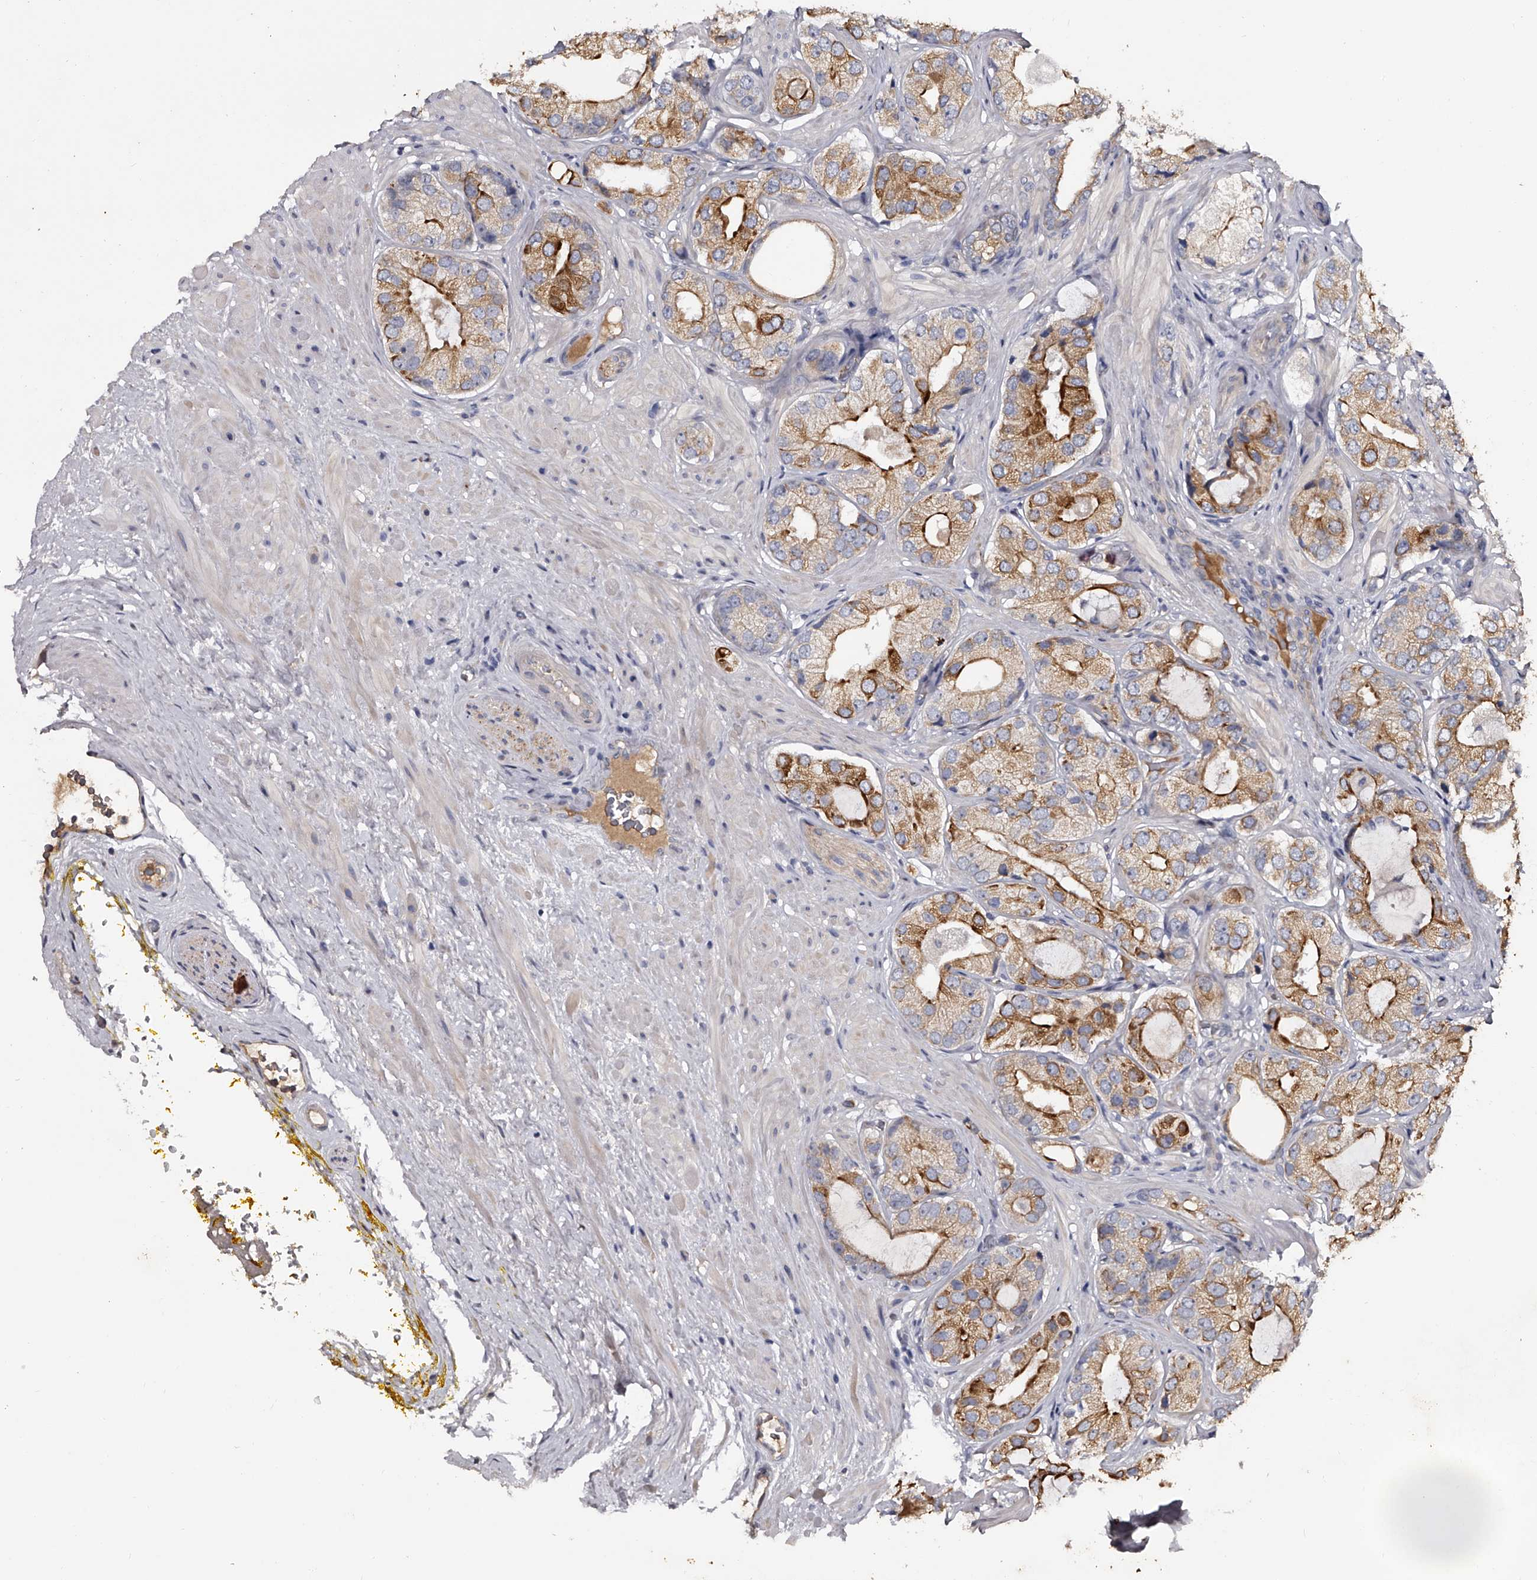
{"staining": {"intensity": "moderate", "quantity": "25%-75%", "location": "cytoplasmic/membranous"}, "tissue": "prostate cancer", "cell_type": "Tumor cells", "image_type": "cancer", "snomed": [{"axis": "morphology", "description": "Adenocarcinoma, High grade"}, {"axis": "topography", "description": "Prostate"}], "caption": "Immunohistochemistry micrograph of neoplastic tissue: prostate cancer stained using IHC shows medium levels of moderate protein expression localized specifically in the cytoplasmic/membranous of tumor cells, appearing as a cytoplasmic/membranous brown color.", "gene": "MDN1", "patient": {"sex": "male", "age": 59}}